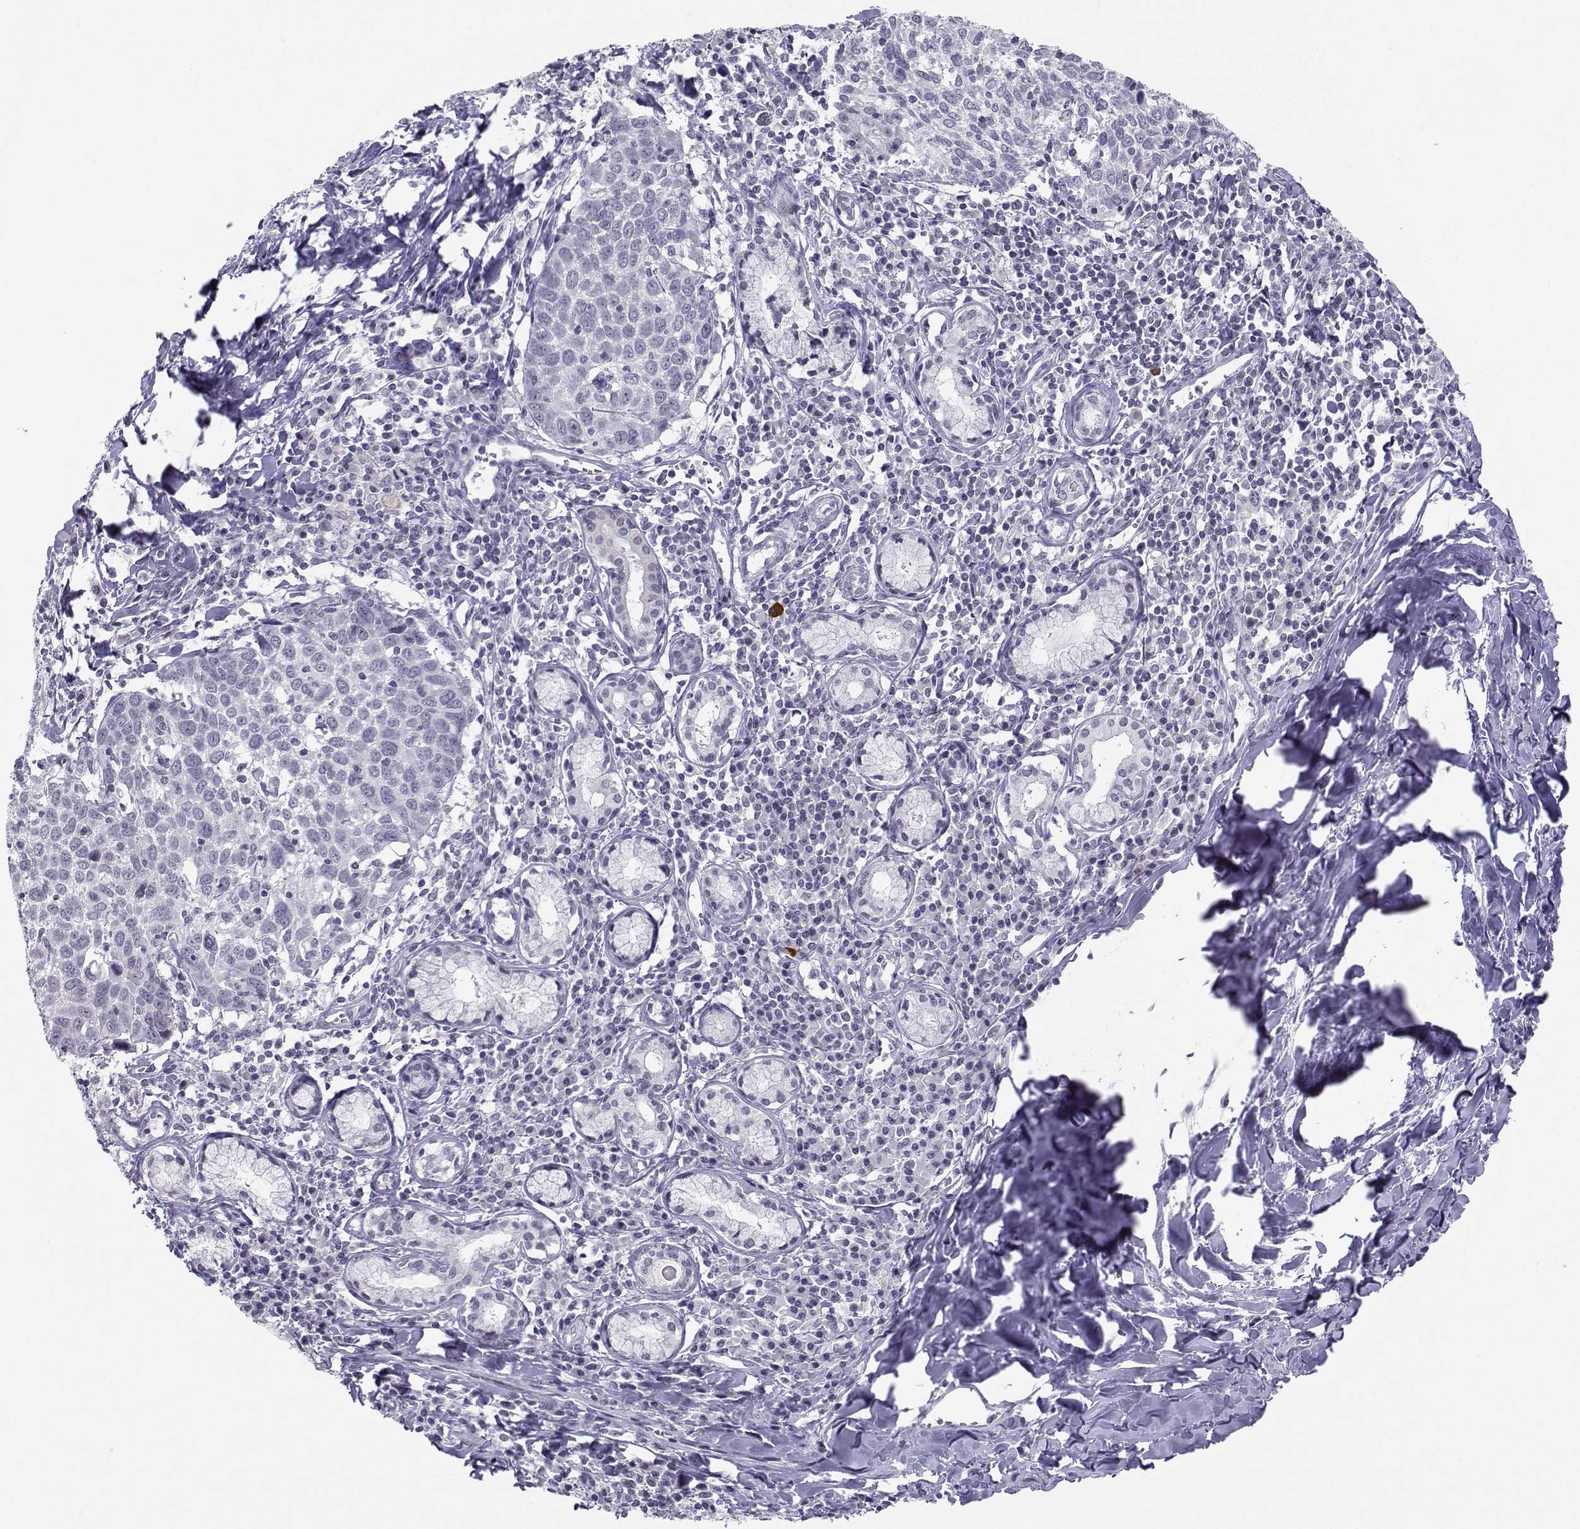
{"staining": {"intensity": "negative", "quantity": "none", "location": "none"}, "tissue": "lung cancer", "cell_type": "Tumor cells", "image_type": "cancer", "snomed": [{"axis": "morphology", "description": "Squamous cell carcinoma, NOS"}, {"axis": "topography", "description": "Lung"}], "caption": "Human lung squamous cell carcinoma stained for a protein using IHC reveals no expression in tumor cells.", "gene": "LHX1", "patient": {"sex": "male", "age": 57}}